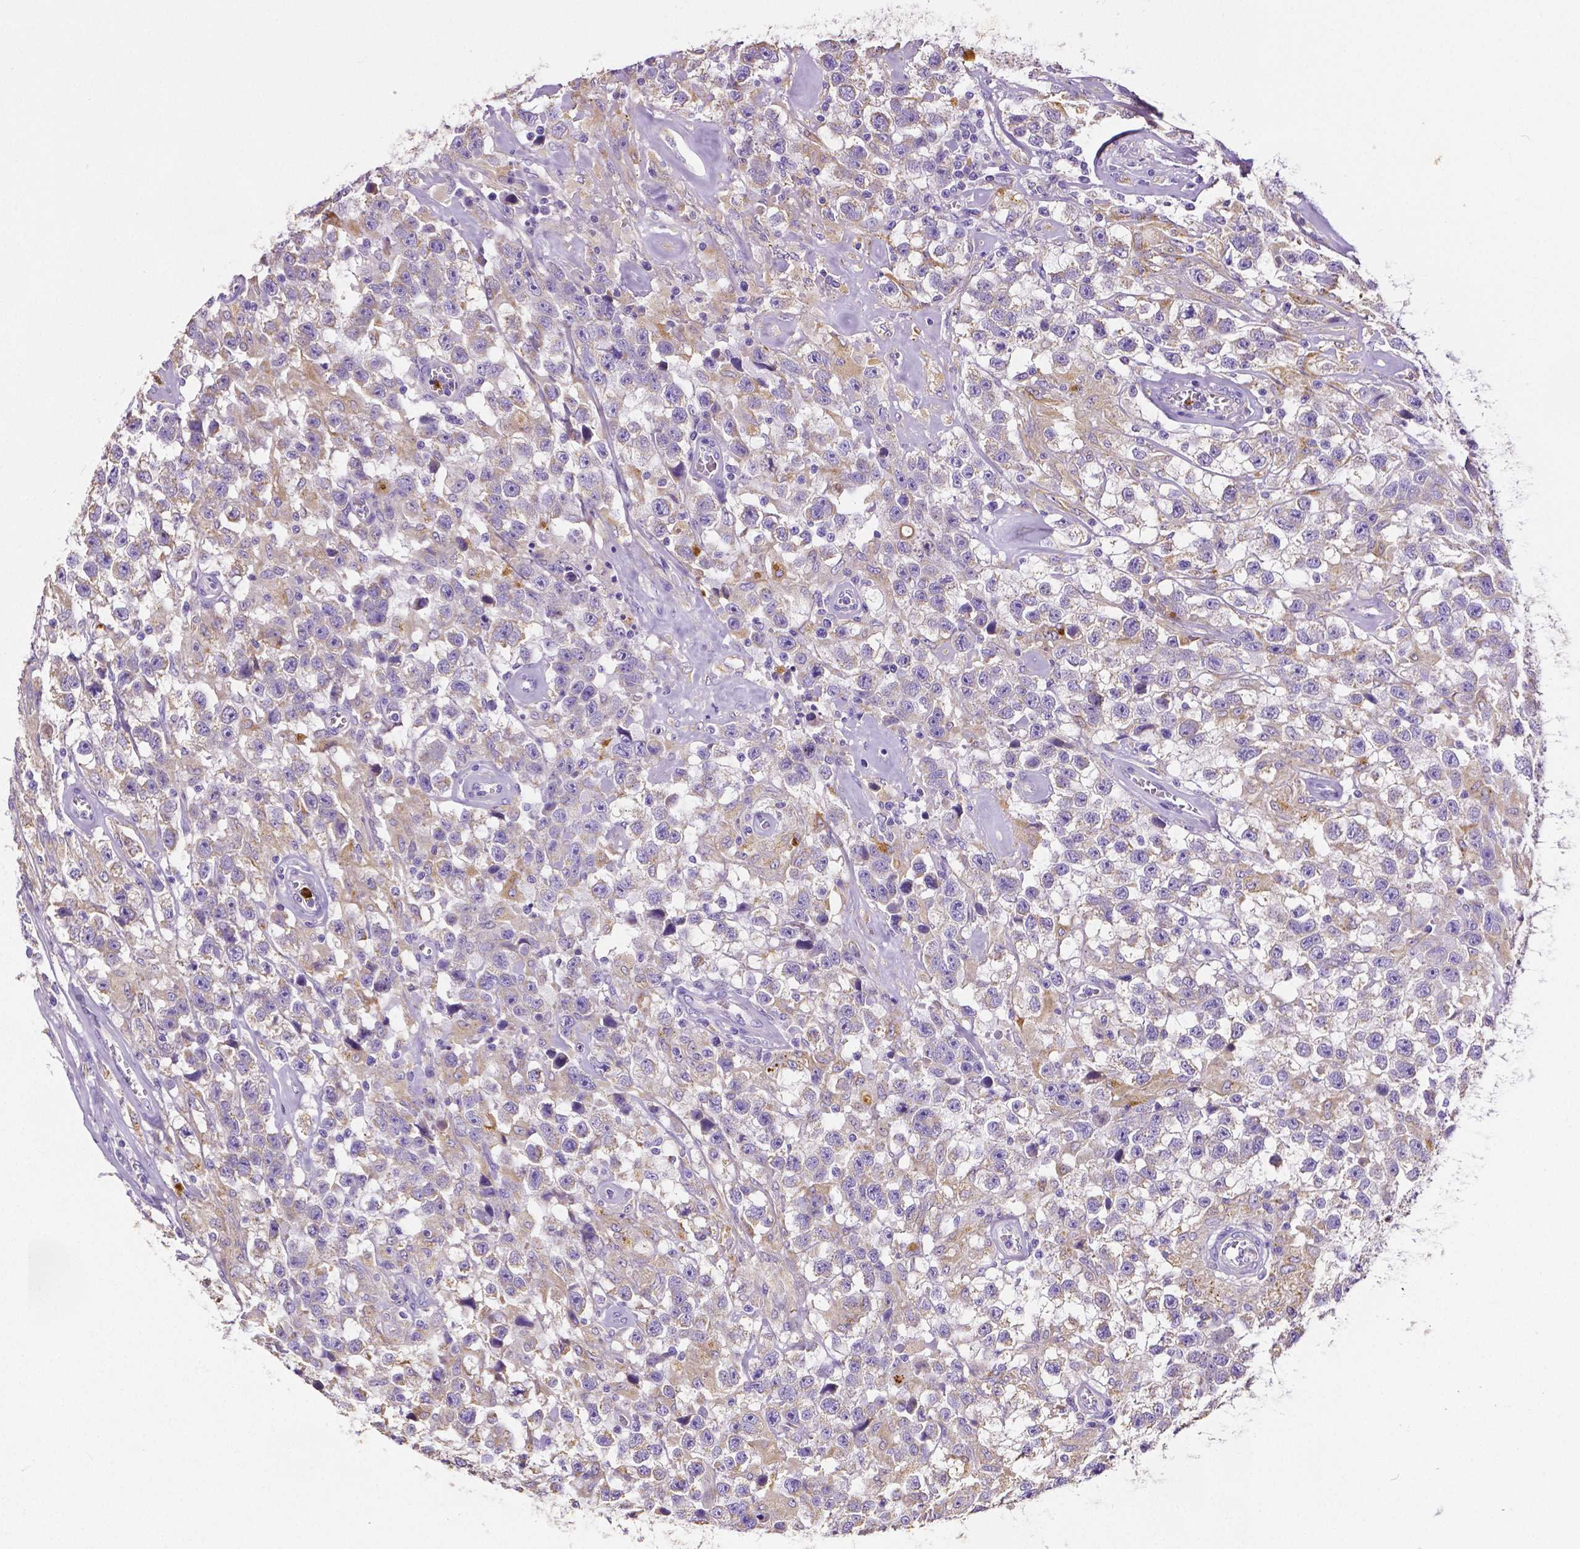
{"staining": {"intensity": "weak", "quantity": "<25%", "location": "cytoplasmic/membranous"}, "tissue": "testis cancer", "cell_type": "Tumor cells", "image_type": "cancer", "snomed": [{"axis": "morphology", "description": "Seminoma, NOS"}, {"axis": "topography", "description": "Testis"}], "caption": "An image of testis cancer (seminoma) stained for a protein shows no brown staining in tumor cells.", "gene": "MMP9", "patient": {"sex": "male", "age": 43}}